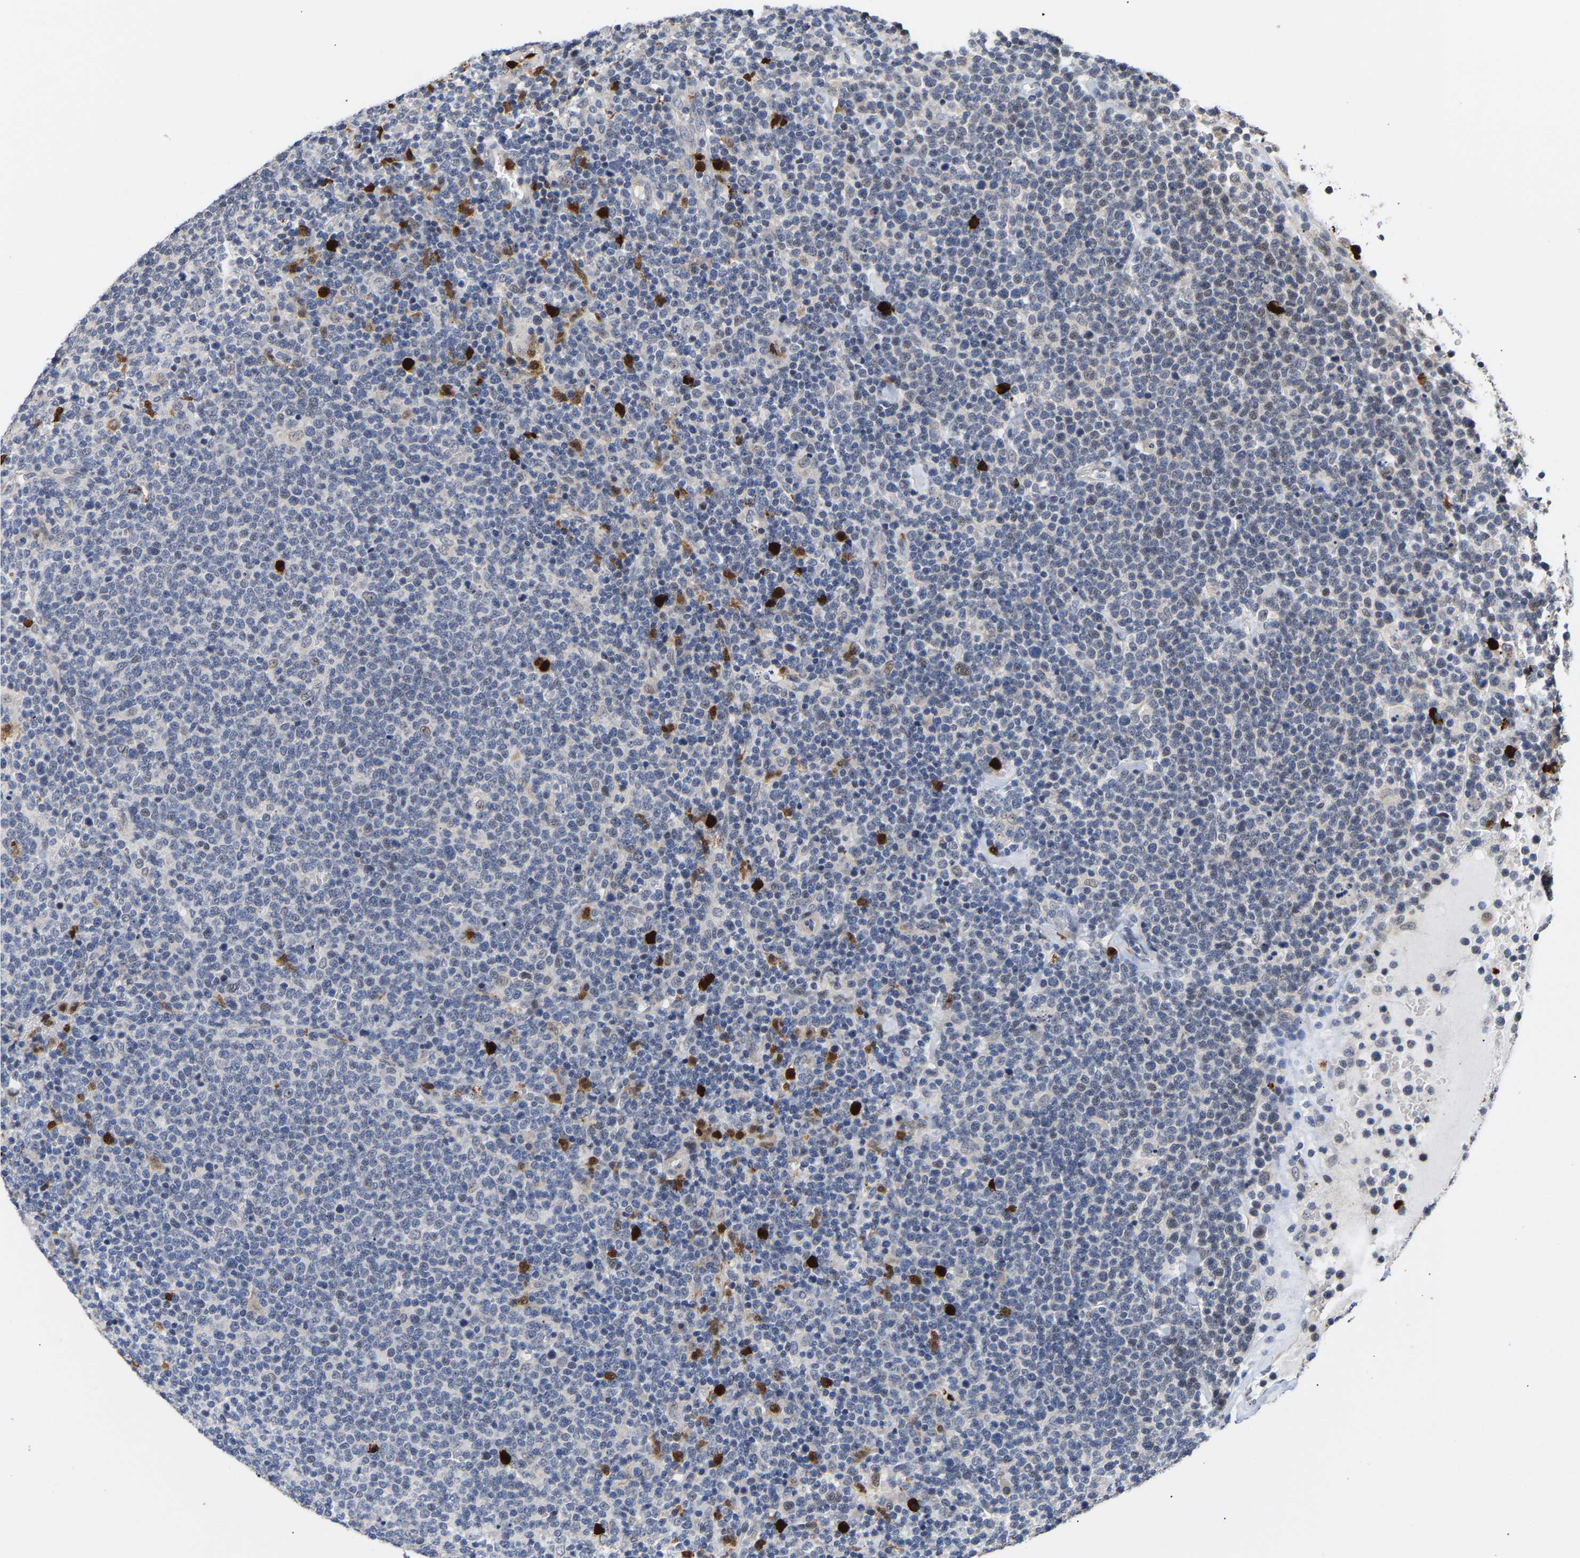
{"staining": {"intensity": "negative", "quantity": "none", "location": "none"}, "tissue": "lymphoma", "cell_type": "Tumor cells", "image_type": "cancer", "snomed": [{"axis": "morphology", "description": "Malignant lymphoma, non-Hodgkin's type, High grade"}, {"axis": "topography", "description": "Lymph node"}], "caption": "Immunohistochemistry image of neoplastic tissue: lymphoma stained with DAB (3,3'-diaminobenzidine) exhibits no significant protein expression in tumor cells.", "gene": "TDRD7", "patient": {"sex": "male", "age": 61}}